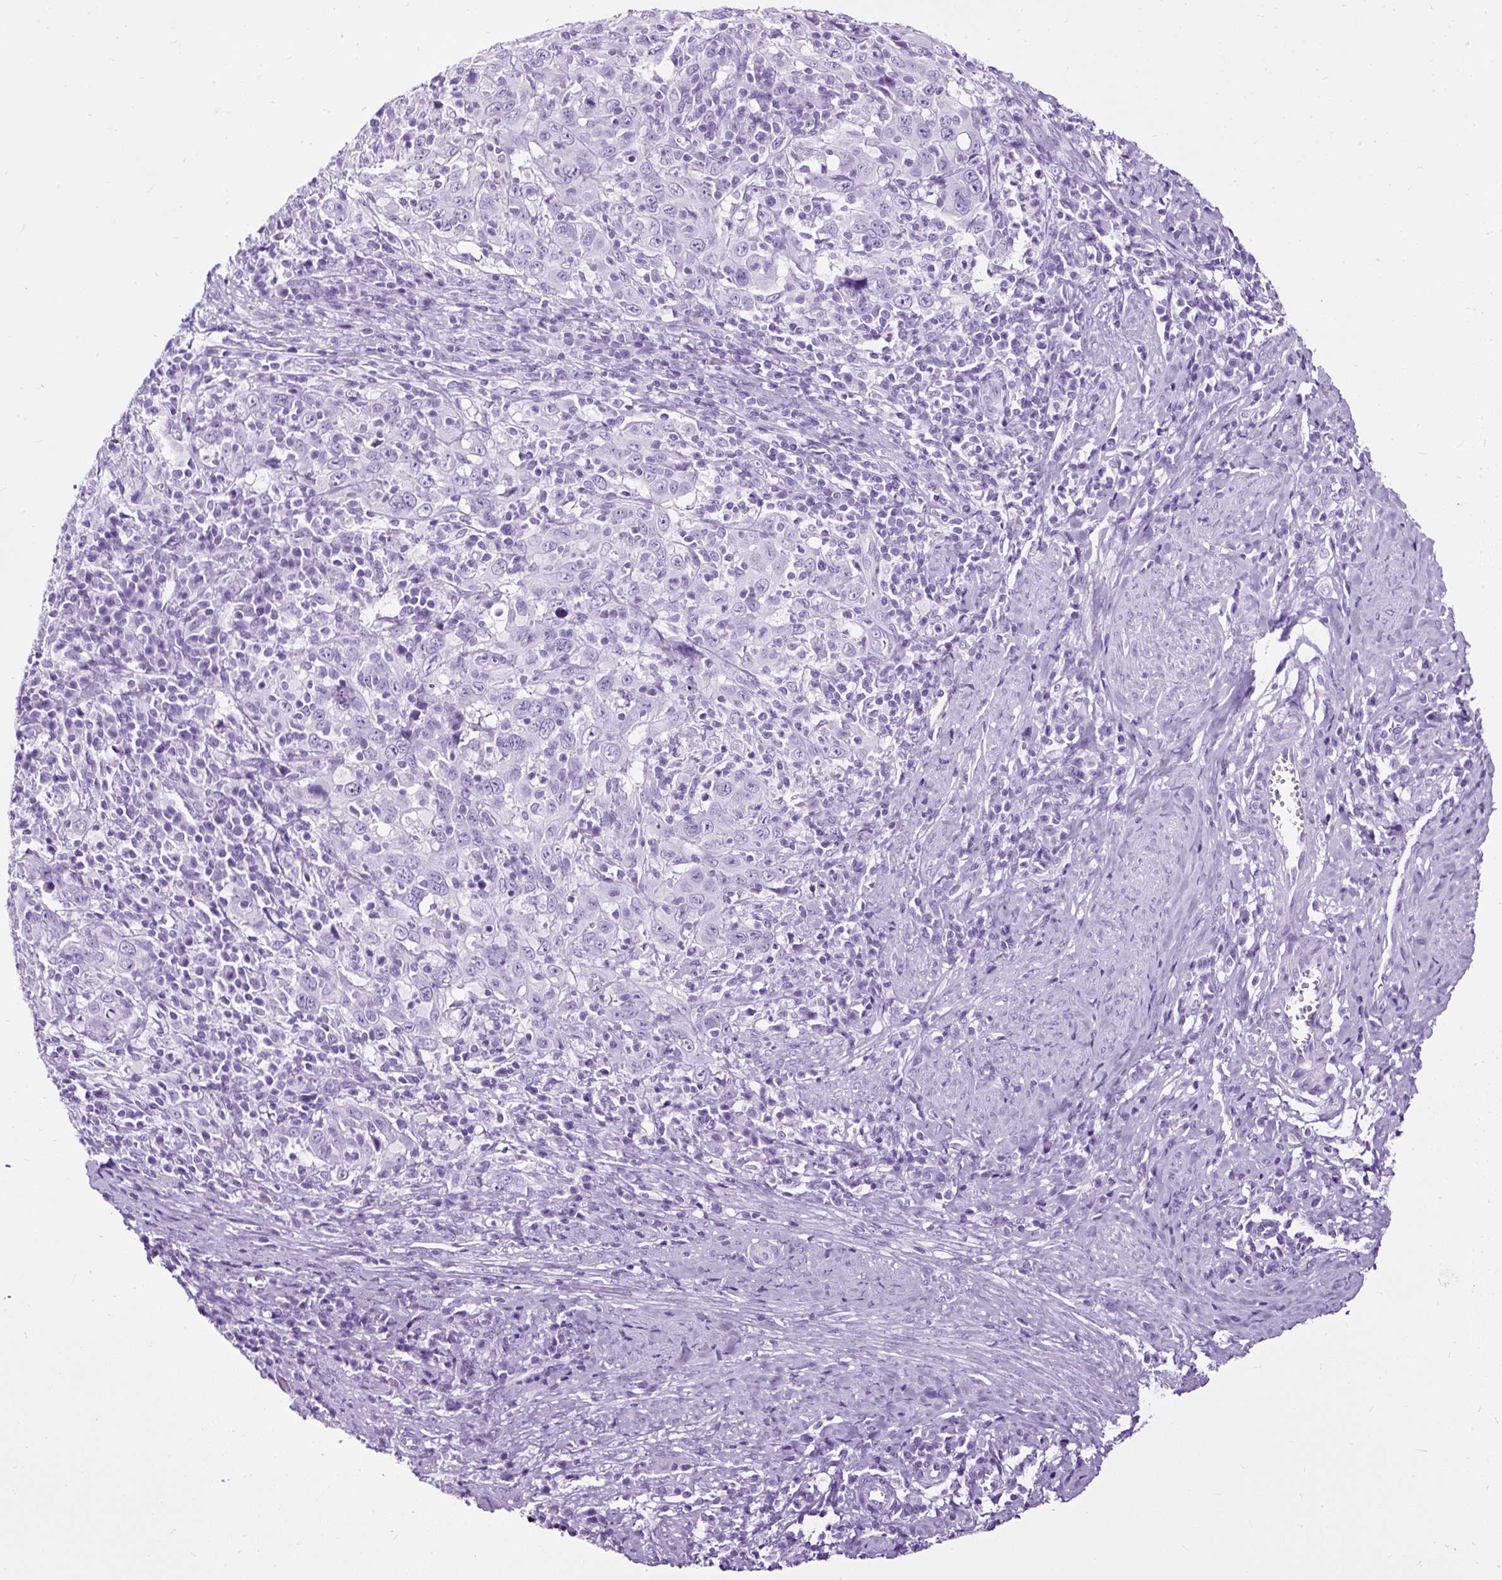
{"staining": {"intensity": "negative", "quantity": "none", "location": "none"}, "tissue": "cervical cancer", "cell_type": "Tumor cells", "image_type": "cancer", "snomed": [{"axis": "morphology", "description": "Squamous cell carcinoma, NOS"}, {"axis": "topography", "description": "Cervix"}], "caption": "There is no significant expression in tumor cells of cervical squamous cell carcinoma. (Stains: DAB (3,3'-diaminobenzidine) IHC with hematoxylin counter stain, Microscopy: brightfield microscopy at high magnification).", "gene": "NTS", "patient": {"sex": "female", "age": 46}}